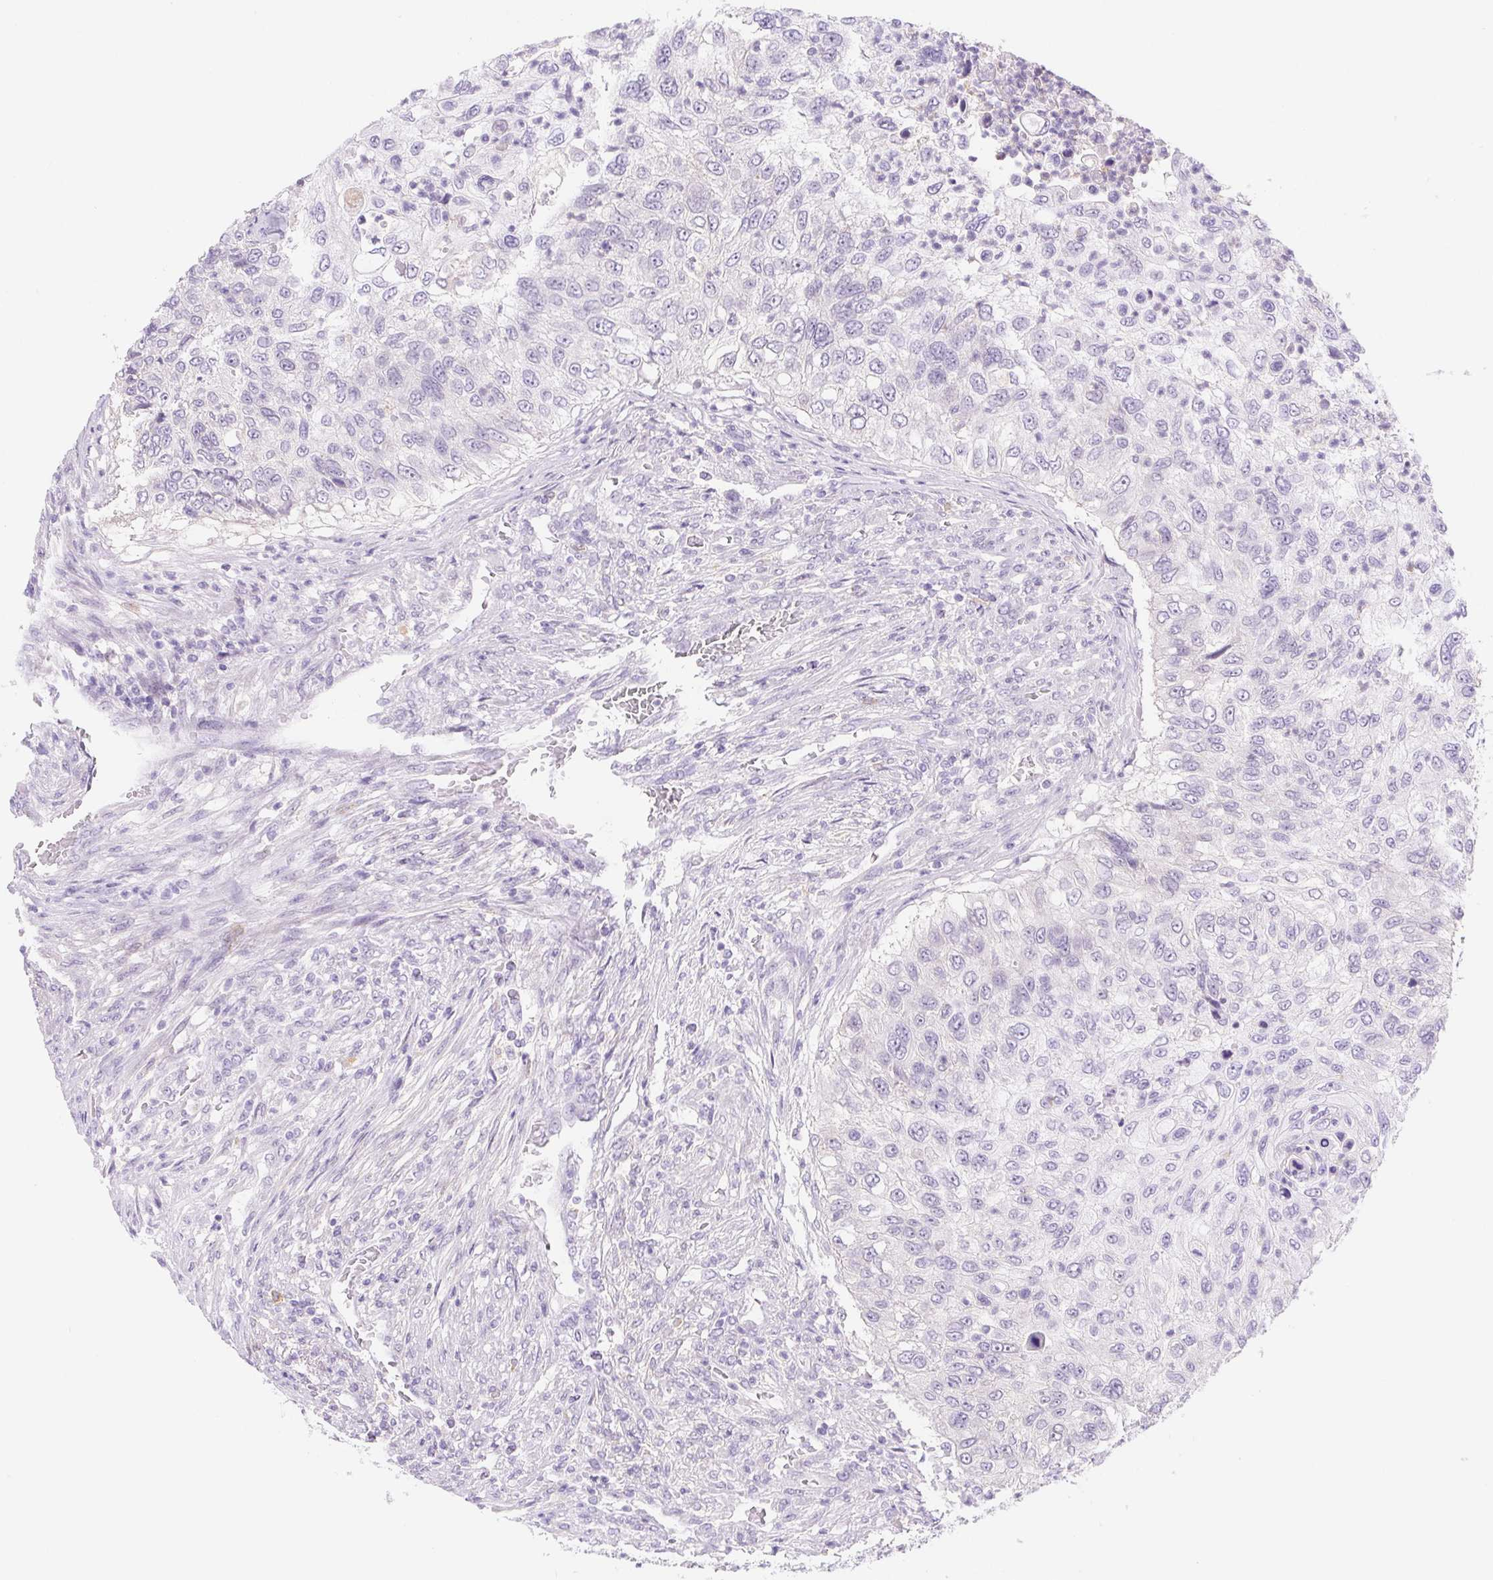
{"staining": {"intensity": "negative", "quantity": "none", "location": "none"}, "tissue": "urothelial cancer", "cell_type": "Tumor cells", "image_type": "cancer", "snomed": [{"axis": "morphology", "description": "Urothelial carcinoma, High grade"}, {"axis": "topography", "description": "Urinary bladder"}], "caption": "Histopathology image shows no protein expression in tumor cells of urothelial carcinoma (high-grade) tissue.", "gene": "DYNC2LI1", "patient": {"sex": "female", "age": 60}}